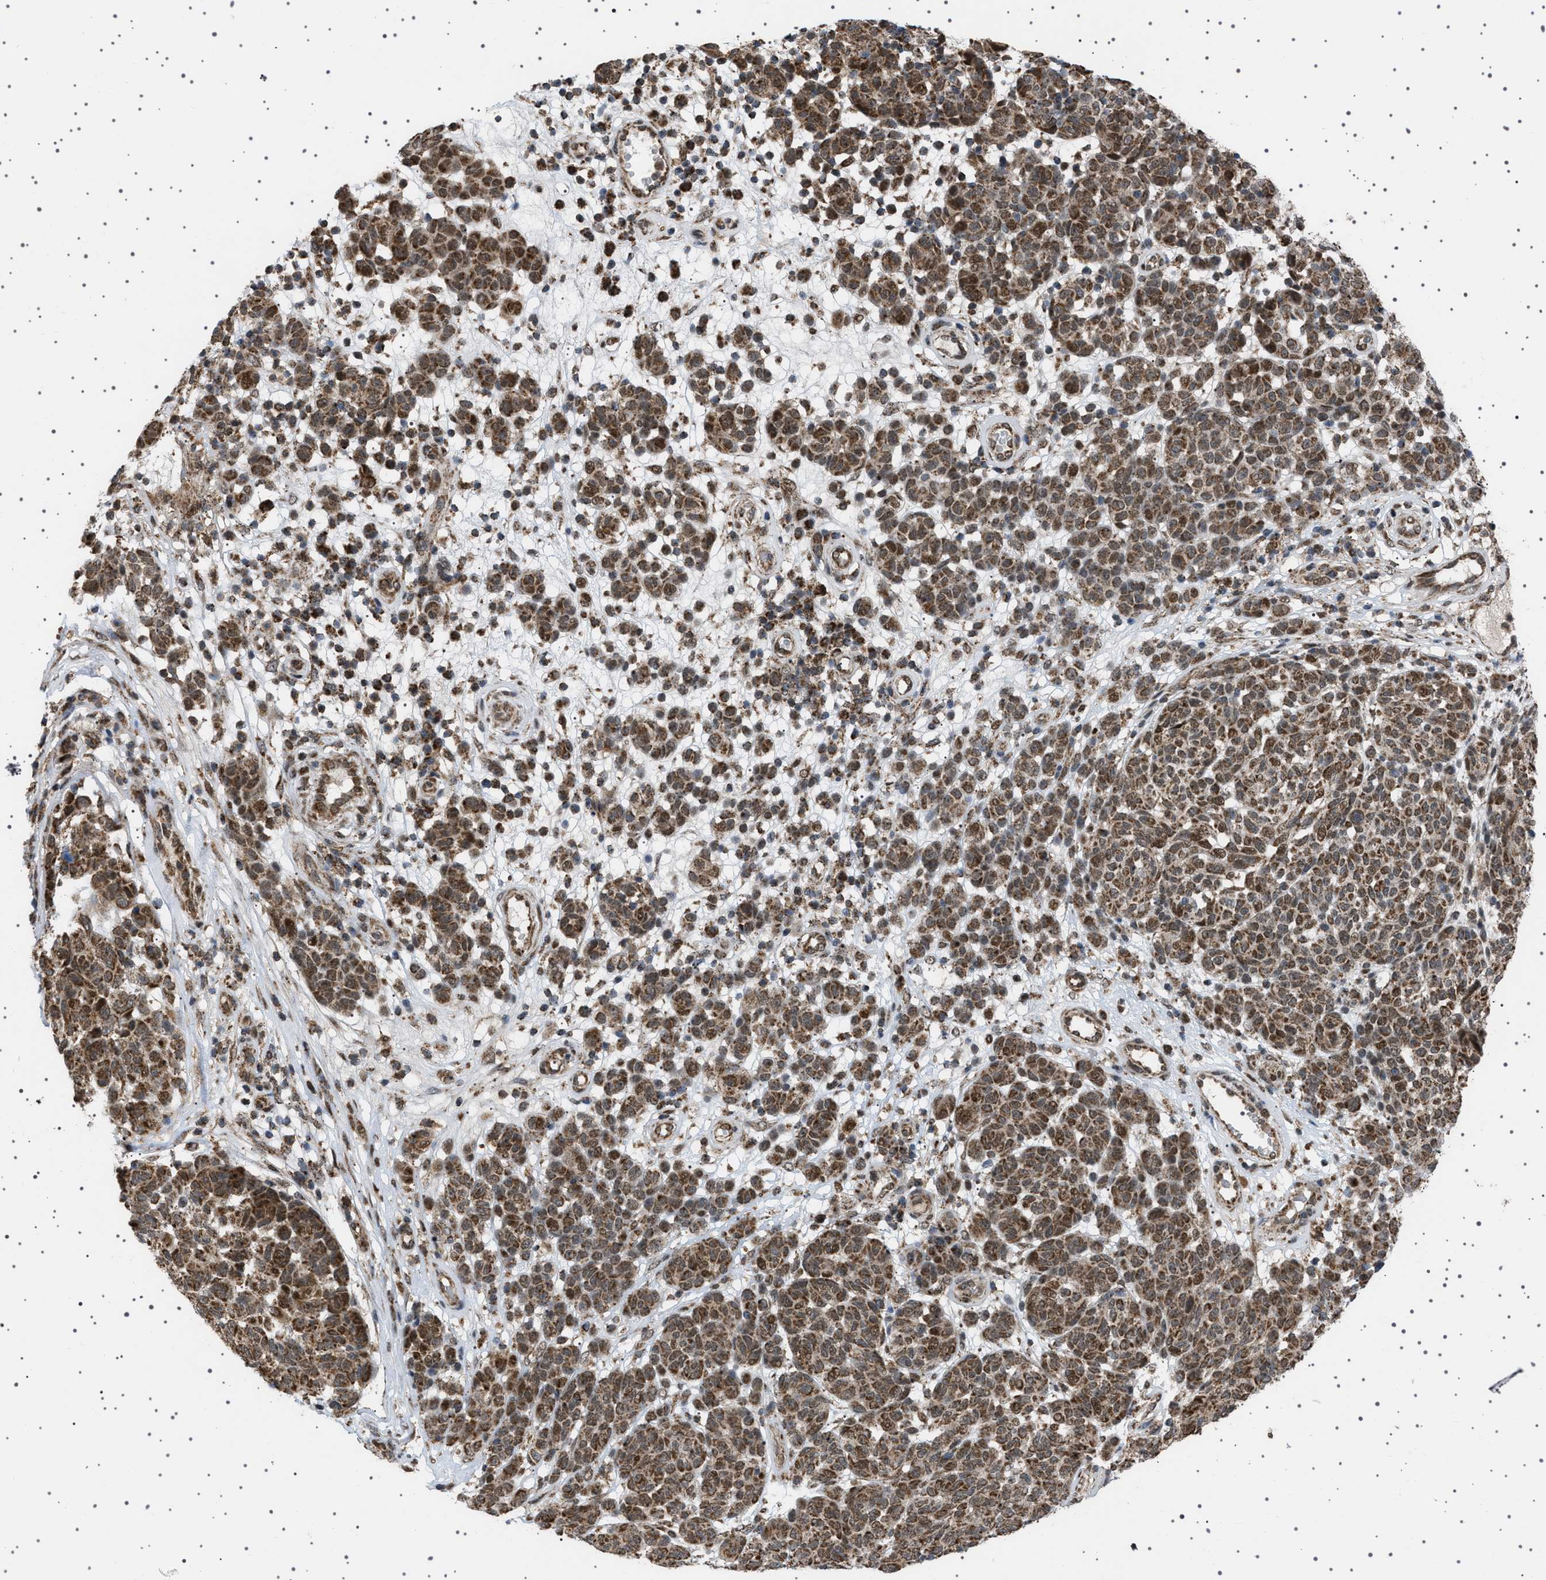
{"staining": {"intensity": "moderate", "quantity": ">75%", "location": "cytoplasmic/membranous,nuclear"}, "tissue": "melanoma", "cell_type": "Tumor cells", "image_type": "cancer", "snomed": [{"axis": "morphology", "description": "Malignant melanoma, NOS"}, {"axis": "topography", "description": "Skin"}], "caption": "A photomicrograph of melanoma stained for a protein exhibits moderate cytoplasmic/membranous and nuclear brown staining in tumor cells.", "gene": "MELK", "patient": {"sex": "male", "age": 59}}